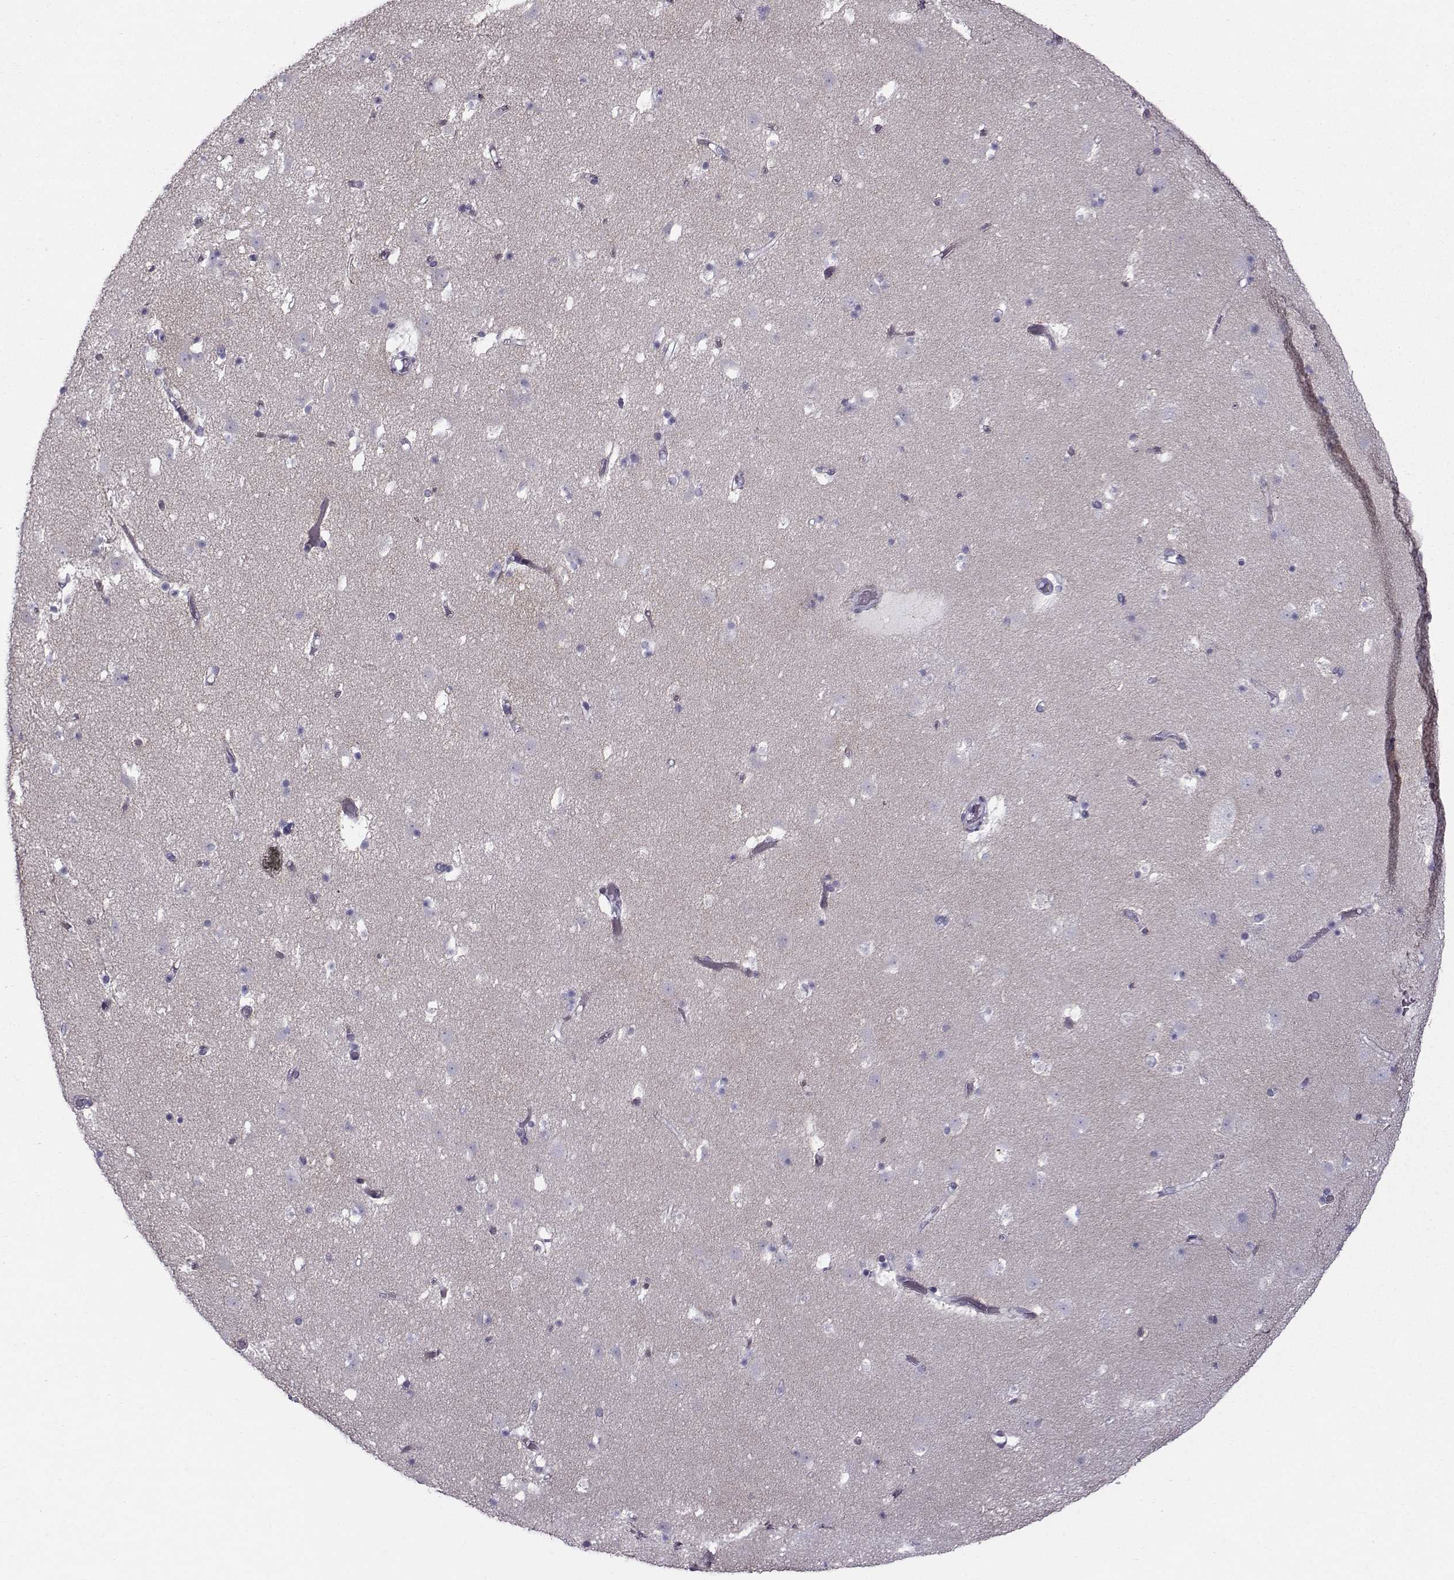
{"staining": {"intensity": "negative", "quantity": "none", "location": "none"}, "tissue": "caudate", "cell_type": "Glial cells", "image_type": "normal", "snomed": [{"axis": "morphology", "description": "Normal tissue, NOS"}, {"axis": "topography", "description": "Lateral ventricle wall"}], "caption": "Immunohistochemistry (IHC) histopathology image of benign caudate: caudate stained with DAB displays no significant protein positivity in glial cells. (DAB (3,3'-diaminobenzidine) IHC visualized using brightfield microscopy, high magnification).", "gene": "DMRT3", "patient": {"sex": "female", "age": 42}}